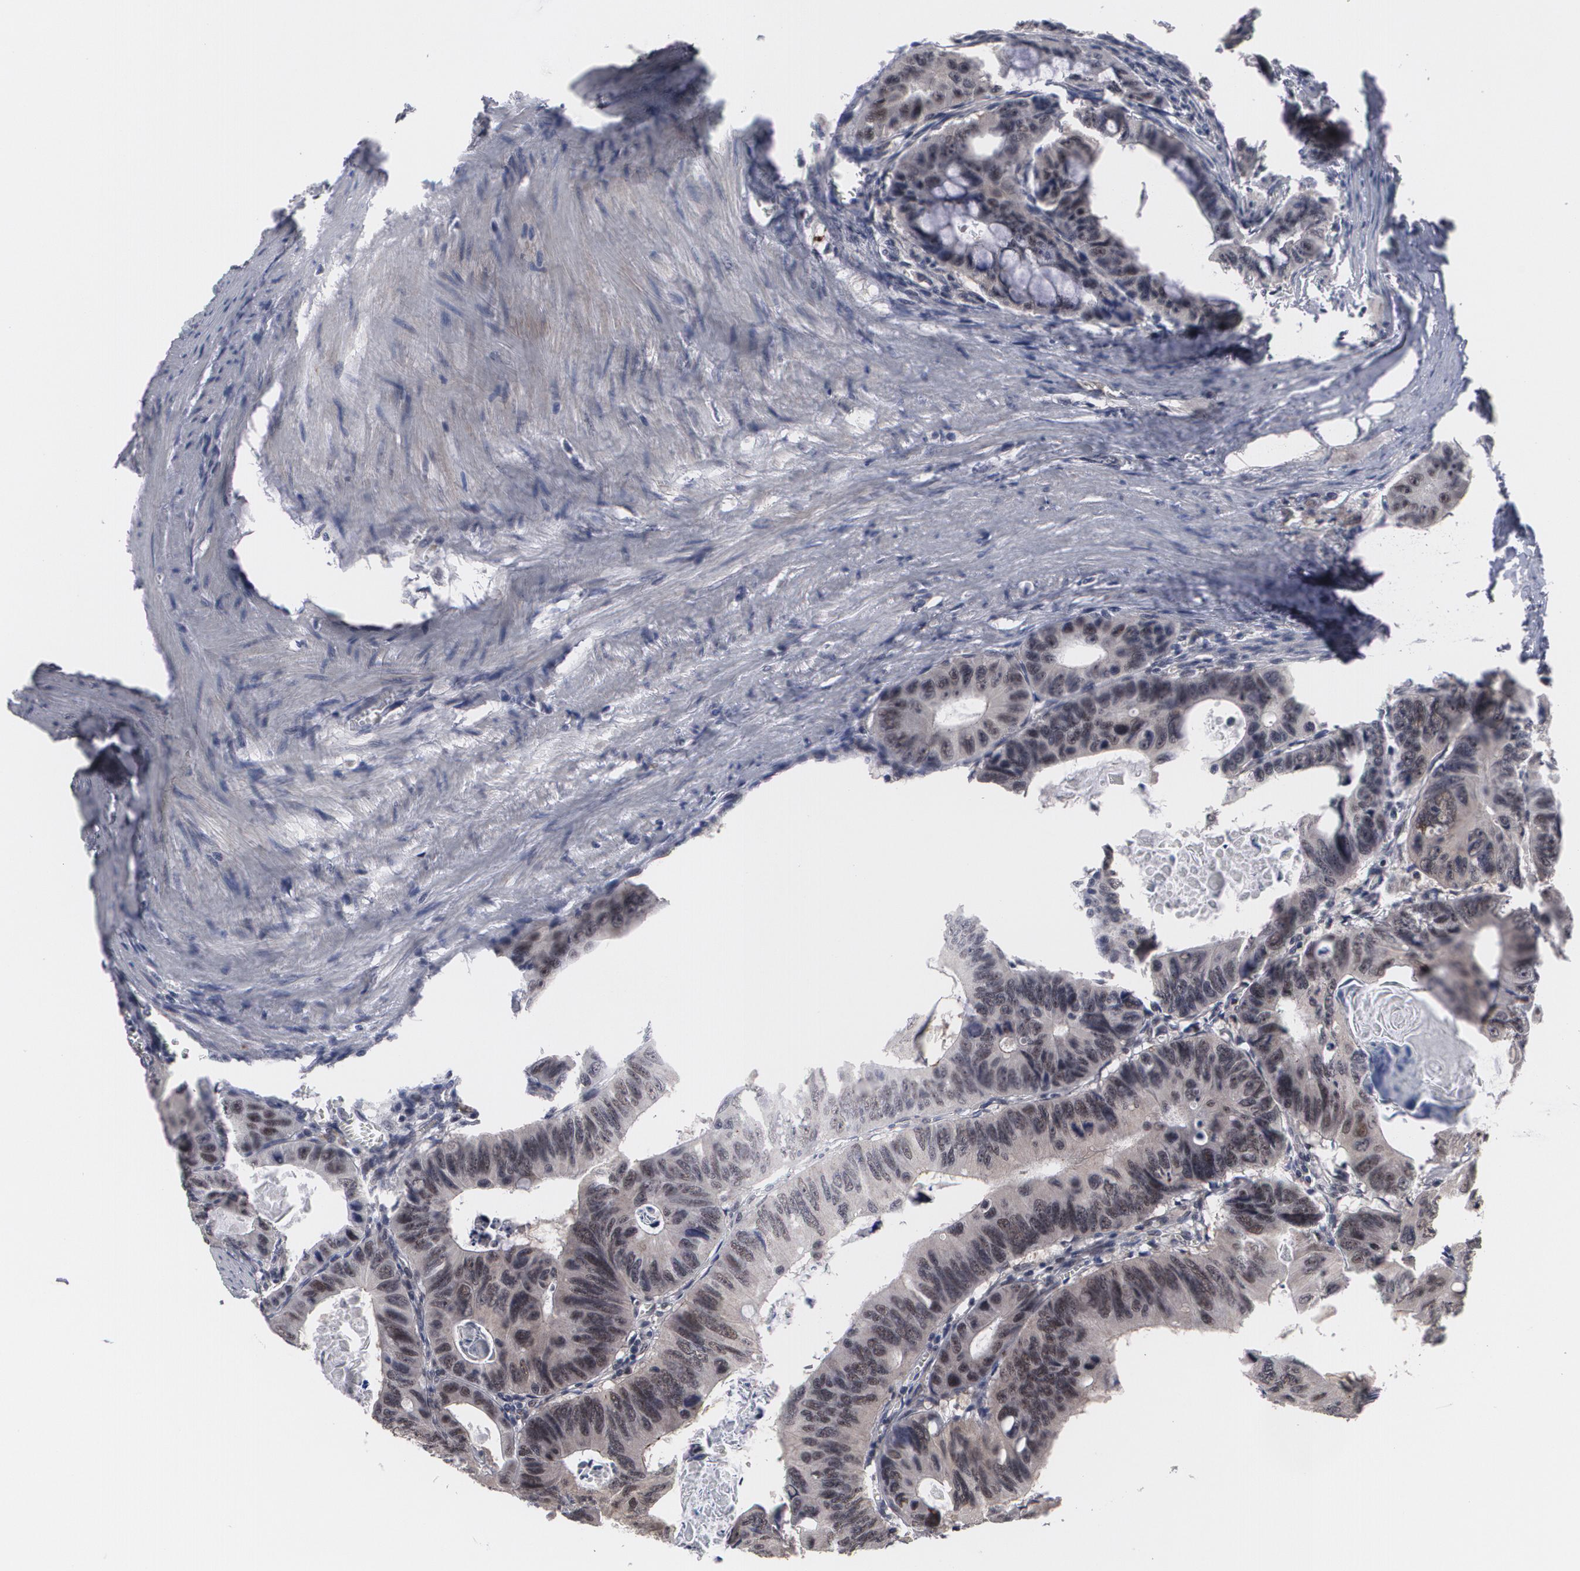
{"staining": {"intensity": "moderate", "quantity": ">75%", "location": "nuclear"}, "tissue": "colorectal cancer", "cell_type": "Tumor cells", "image_type": "cancer", "snomed": [{"axis": "morphology", "description": "Adenocarcinoma, NOS"}, {"axis": "topography", "description": "Colon"}], "caption": "Colorectal cancer tissue exhibits moderate nuclear staining in approximately >75% of tumor cells, visualized by immunohistochemistry.", "gene": "INTS6", "patient": {"sex": "female", "age": 55}}